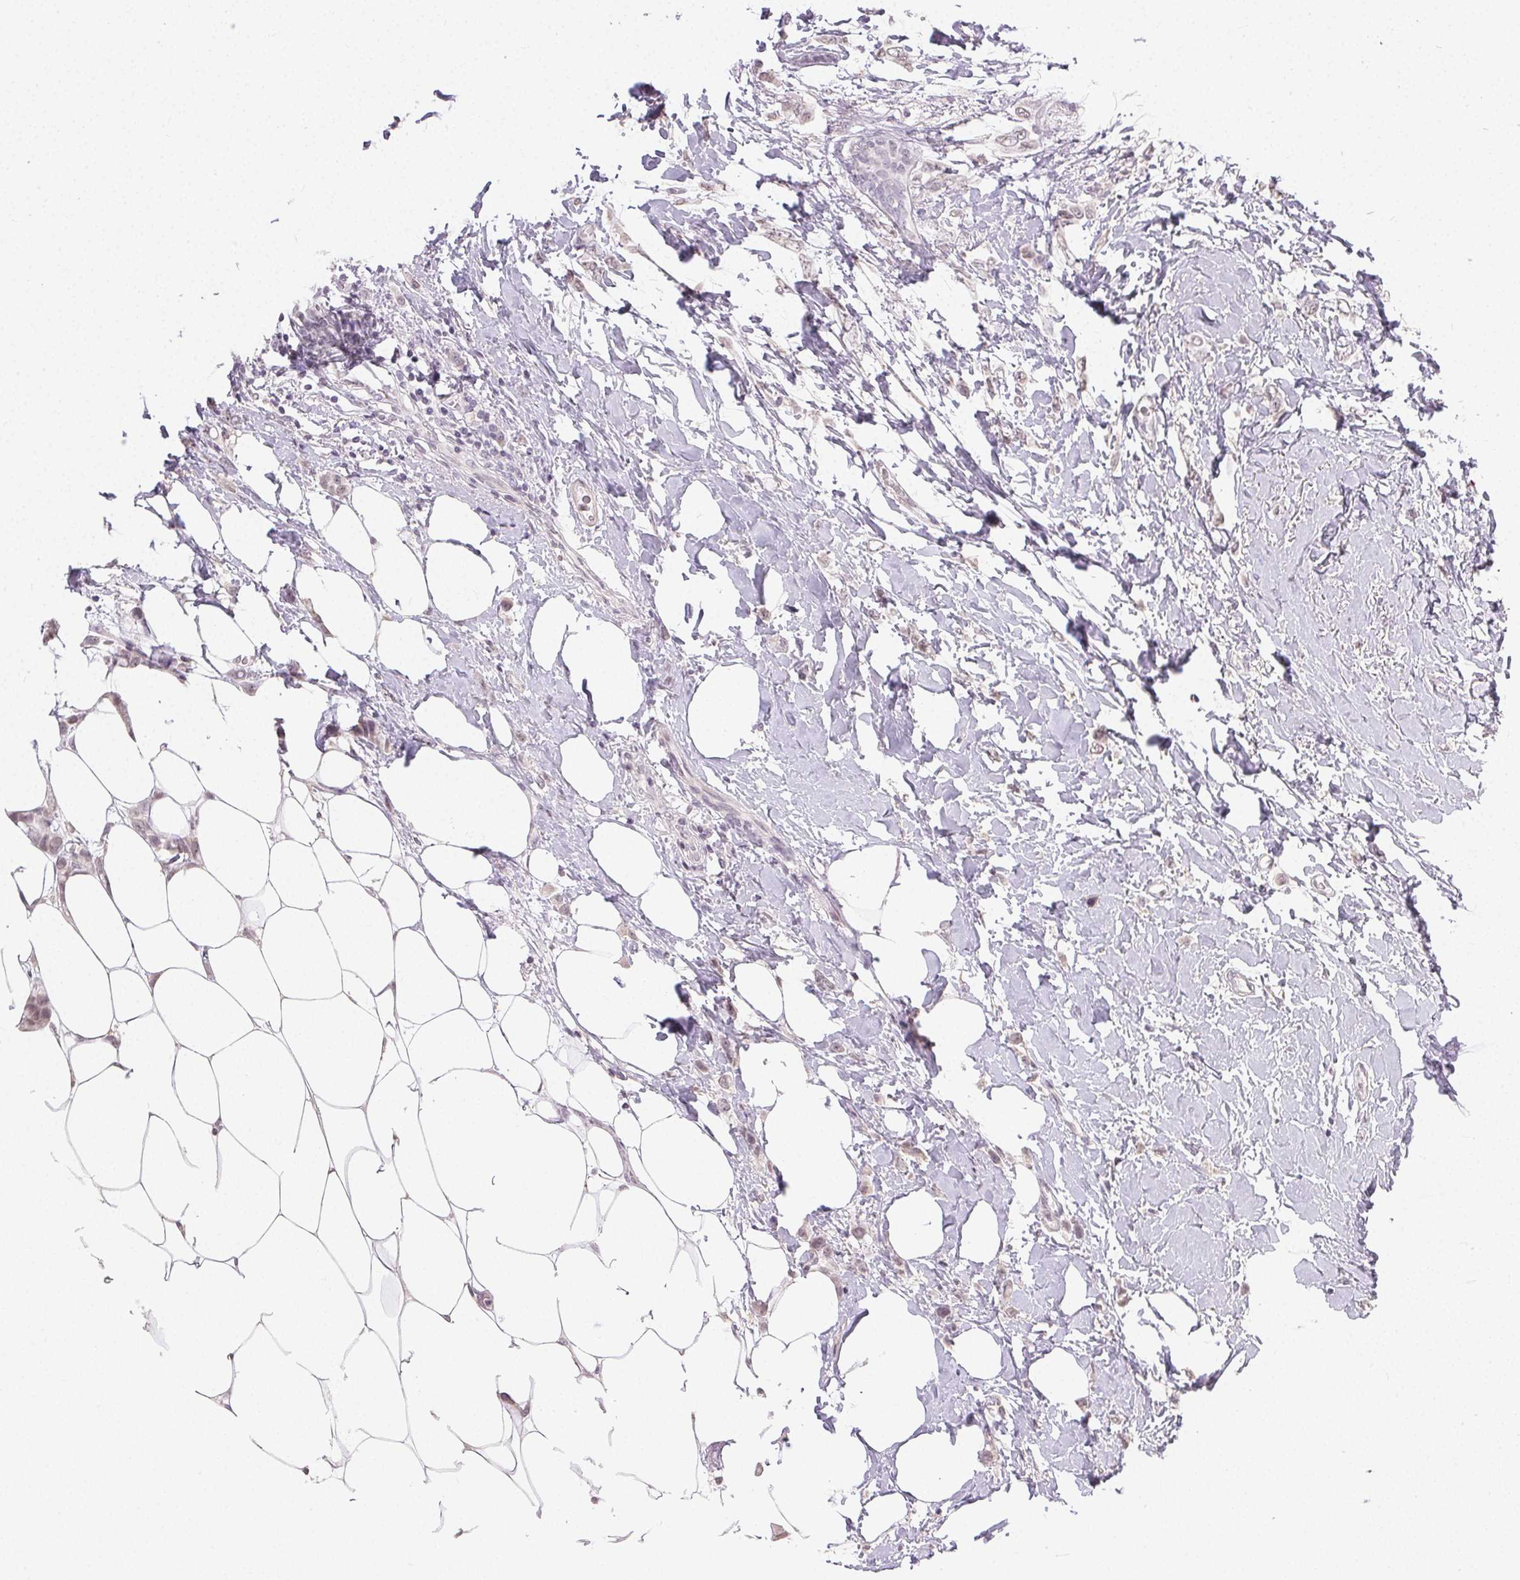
{"staining": {"intensity": "negative", "quantity": "none", "location": "none"}, "tissue": "breast cancer", "cell_type": "Tumor cells", "image_type": "cancer", "snomed": [{"axis": "morphology", "description": "Lobular carcinoma"}, {"axis": "topography", "description": "Breast"}], "caption": "This is an immunohistochemistry micrograph of human breast lobular carcinoma. There is no expression in tumor cells.", "gene": "TMEM174", "patient": {"sex": "female", "age": 66}}